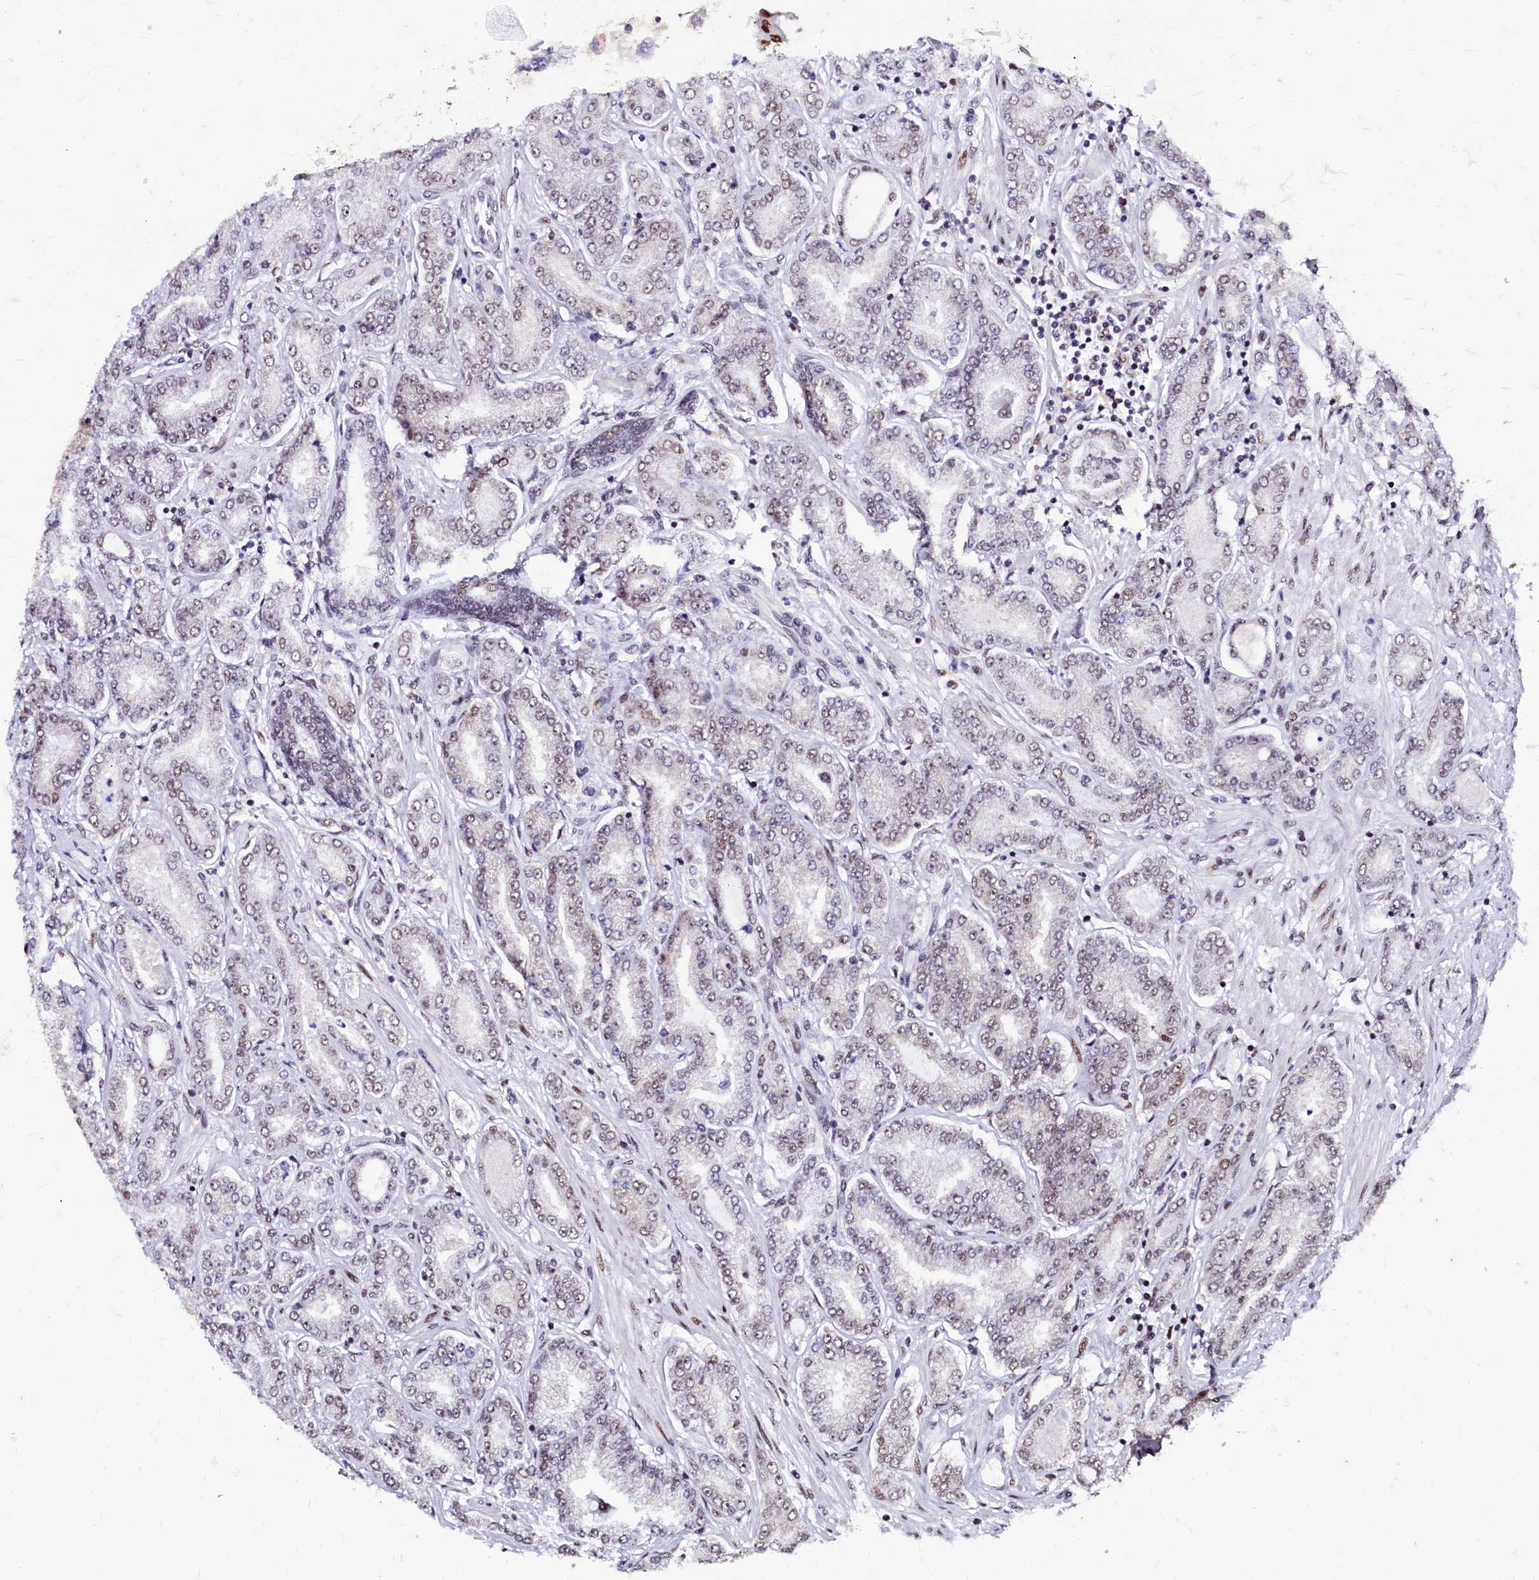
{"staining": {"intensity": "moderate", "quantity": "25%-75%", "location": "nuclear"}, "tissue": "prostate cancer", "cell_type": "Tumor cells", "image_type": "cancer", "snomed": [{"axis": "morphology", "description": "Adenocarcinoma, Low grade"}, {"axis": "topography", "description": "Prostate"}], "caption": "Protein positivity by immunohistochemistry exhibits moderate nuclear staining in about 25%-75% of tumor cells in prostate cancer (low-grade adenocarcinoma).", "gene": "CPSF7", "patient": {"sex": "male", "age": 63}}